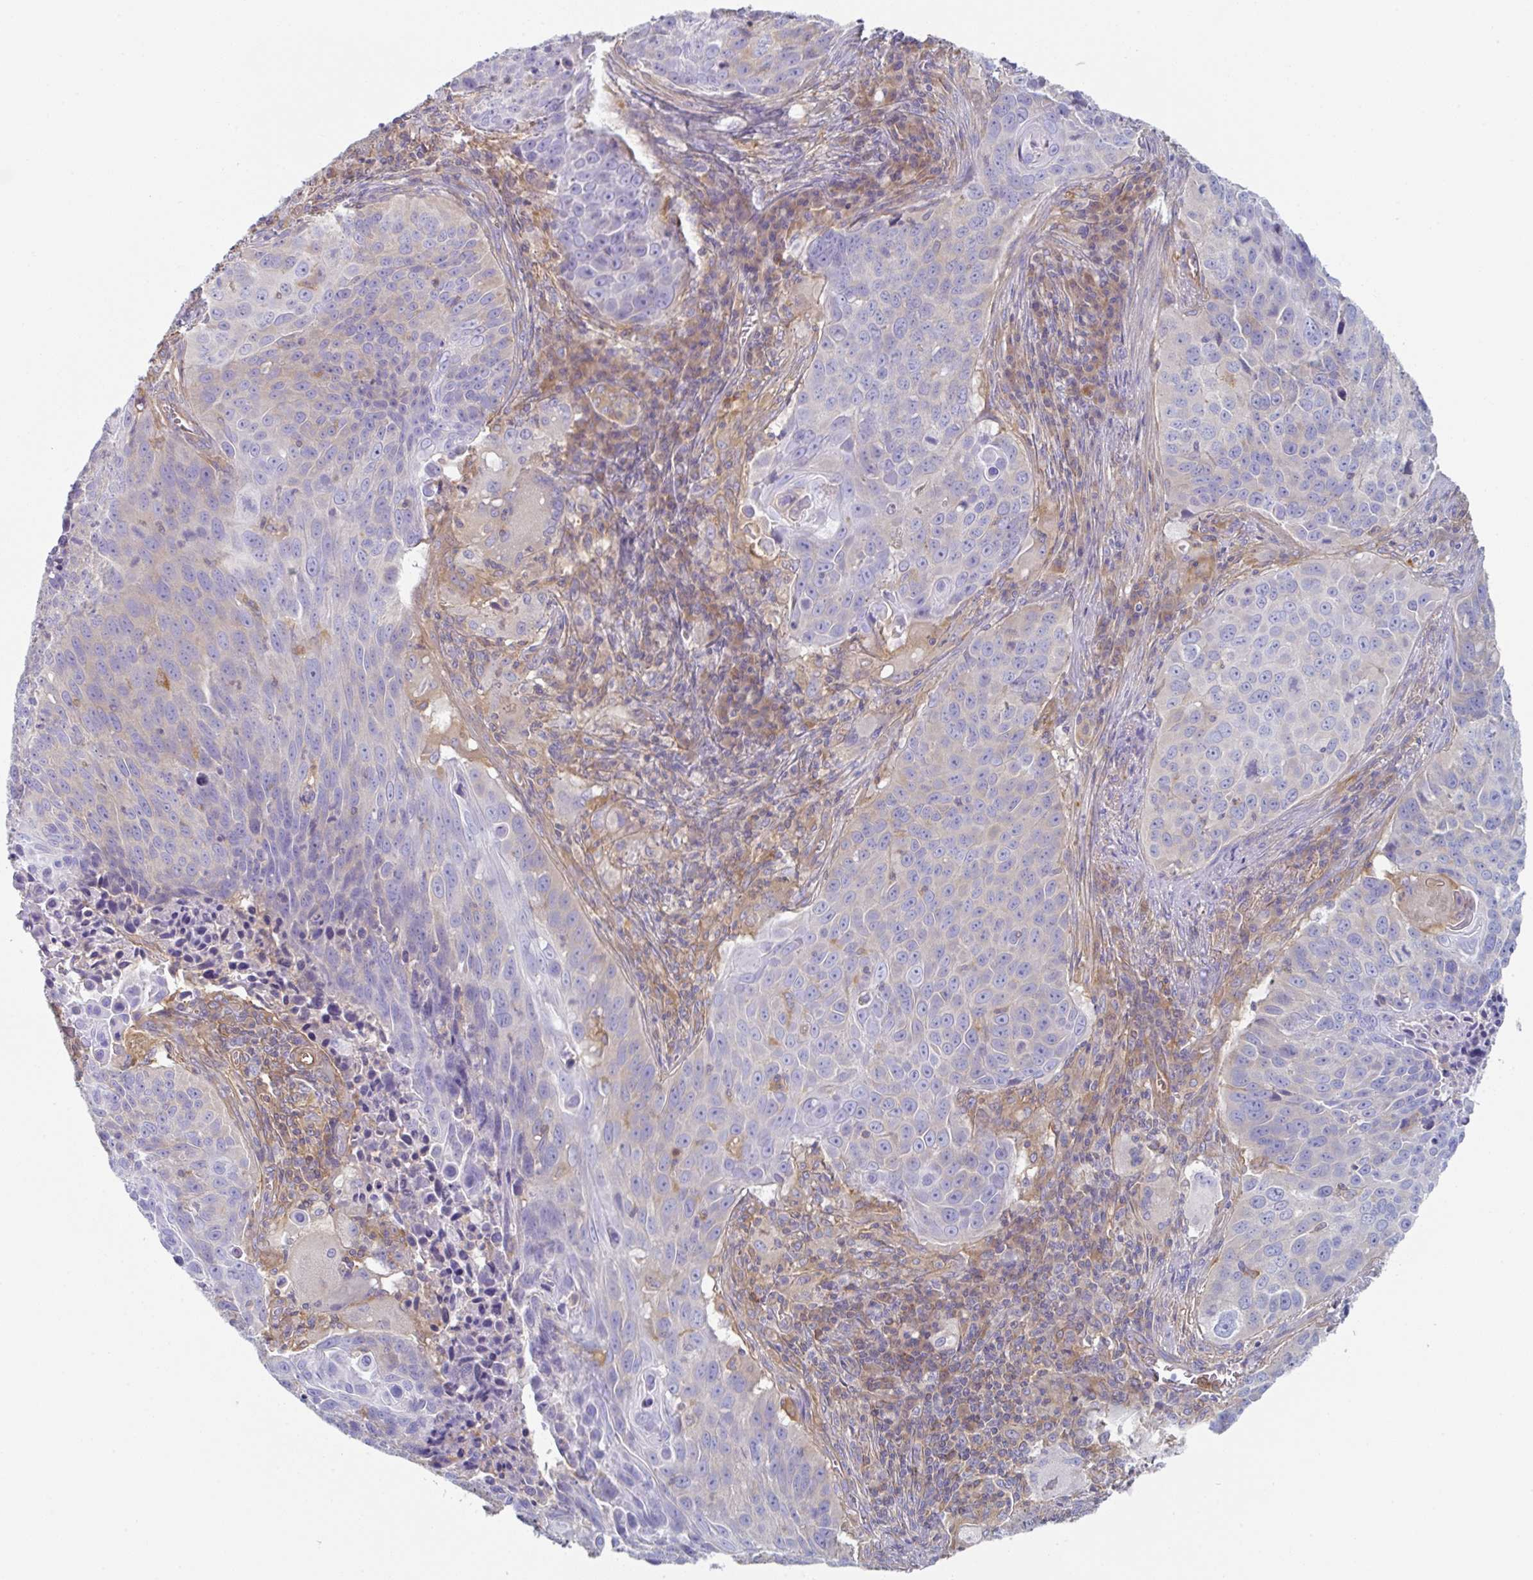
{"staining": {"intensity": "negative", "quantity": "none", "location": "none"}, "tissue": "lung cancer", "cell_type": "Tumor cells", "image_type": "cancer", "snomed": [{"axis": "morphology", "description": "Squamous cell carcinoma, NOS"}, {"axis": "topography", "description": "Lung"}], "caption": "Micrograph shows no significant protein positivity in tumor cells of squamous cell carcinoma (lung).", "gene": "AMPD2", "patient": {"sex": "male", "age": 78}}